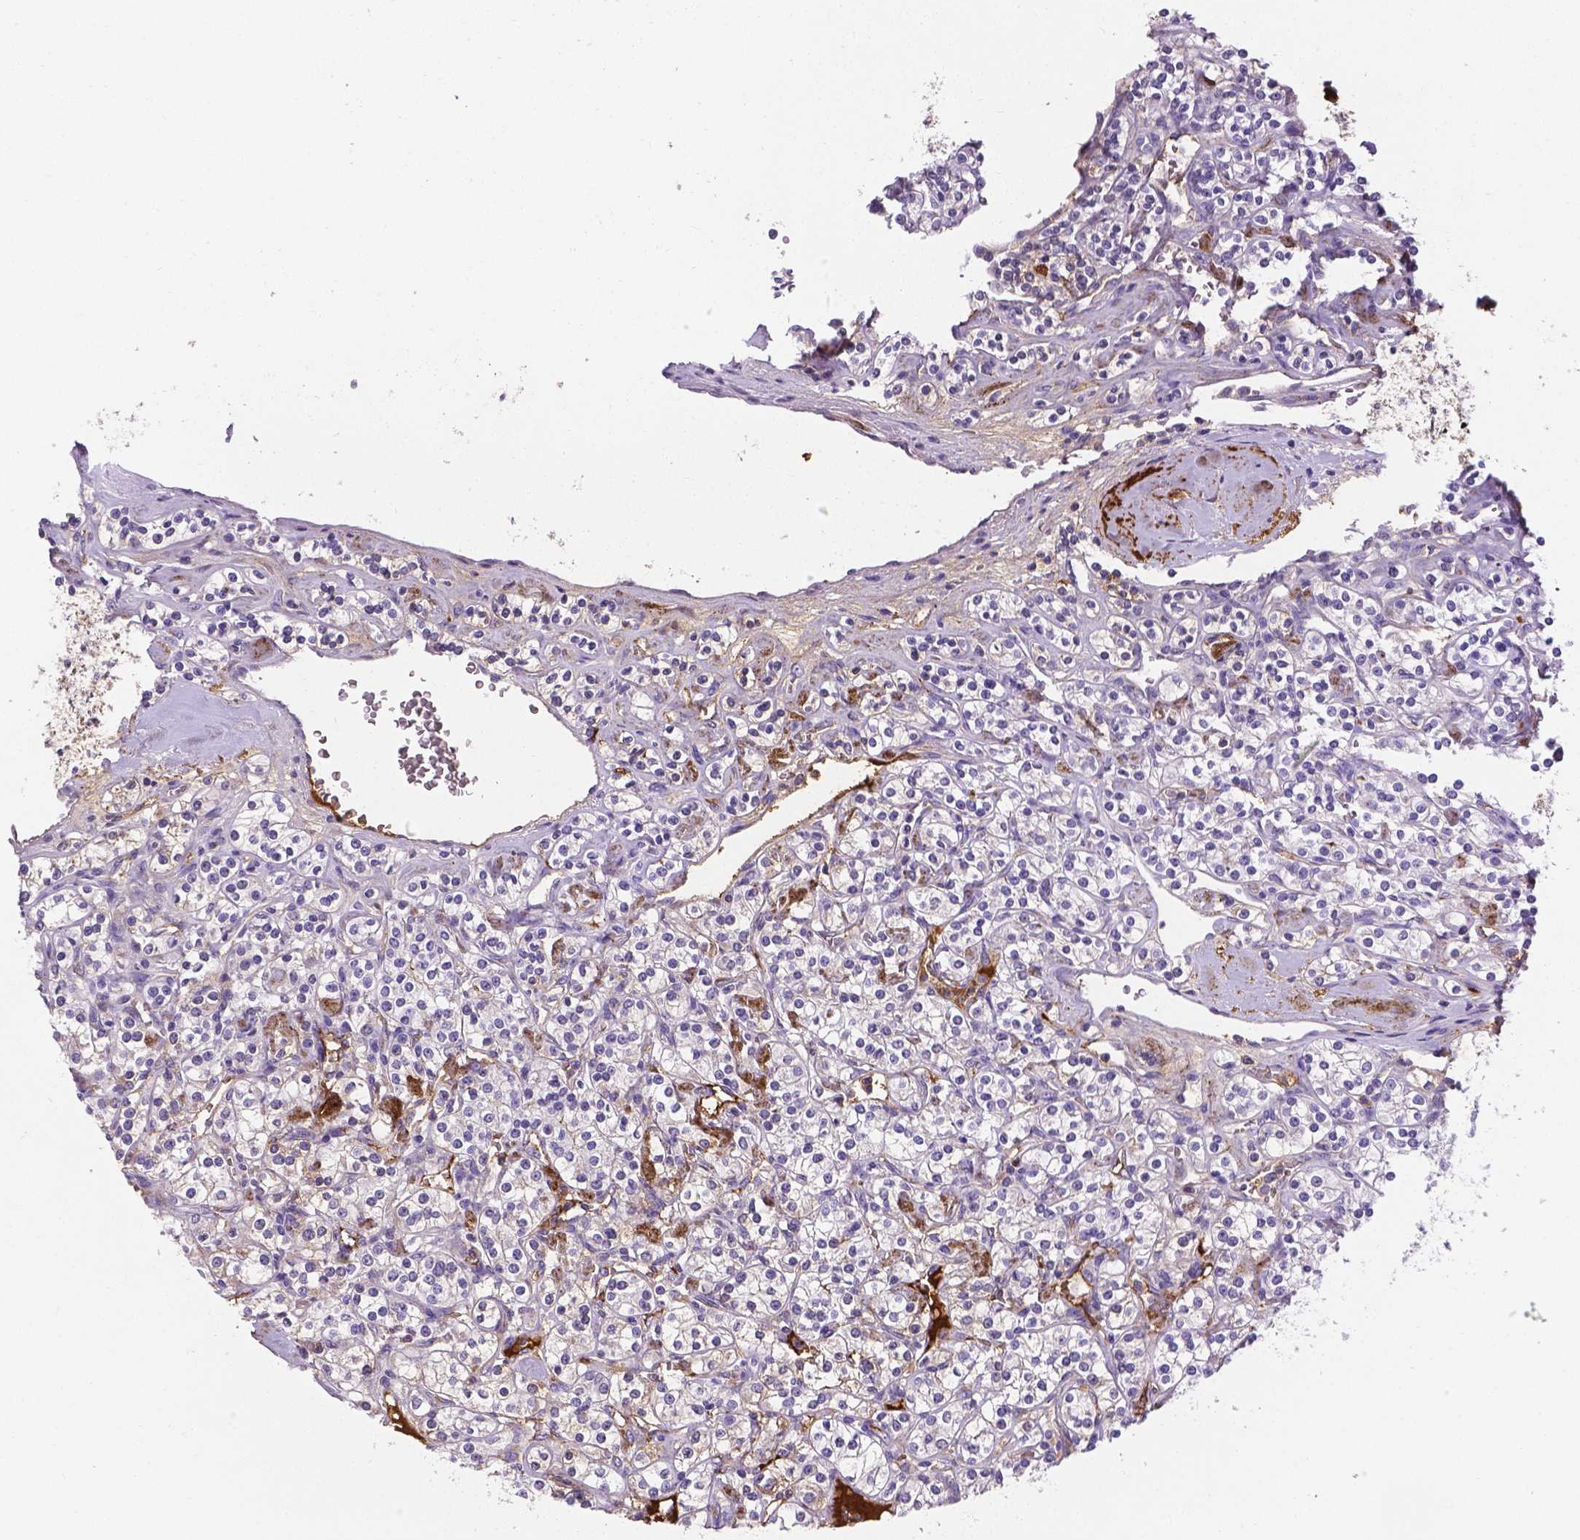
{"staining": {"intensity": "negative", "quantity": "none", "location": "none"}, "tissue": "renal cancer", "cell_type": "Tumor cells", "image_type": "cancer", "snomed": [{"axis": "morphology", "description": "Adenocarcinoma, NOS"}, {"axis": "topography", "description": "Kidney"}], "caption": "A photomicrograph of human renal cancer is negative for staining in tumor cells.", "gene": "APOE", "patient": {"sex": "male", "age": 77}}